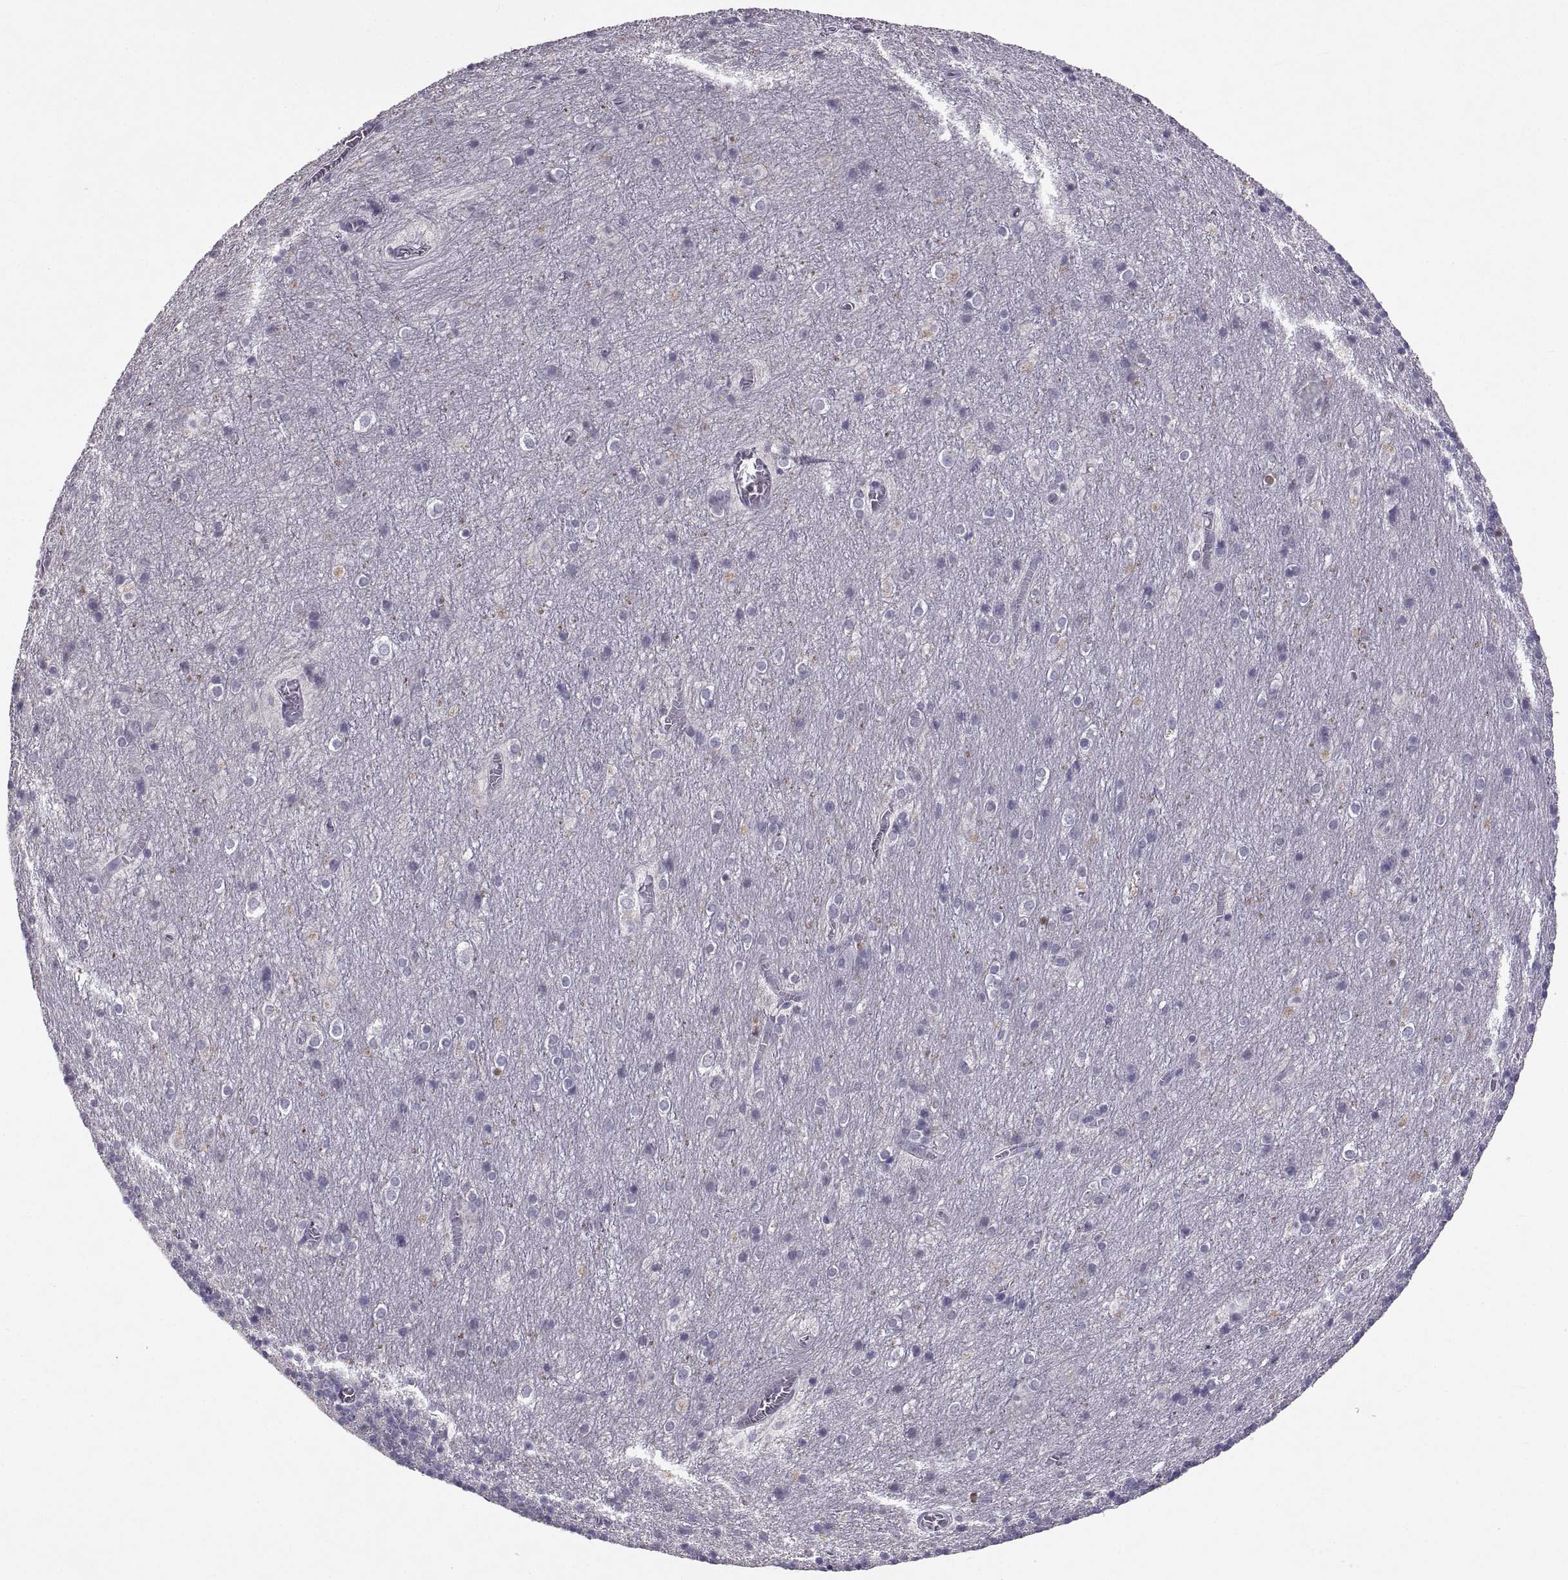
{"staining": {"intensity": "negative", "quantity": "none", "location": "none"}, "tissue": "cerebellum", "cell_type": "Cells in granular layer", "image_type": "normal", "snomed": [{"axis": "morphology", "description": "Normal tissue, NOS"}, {"axis": "topography", "description": "Cerebellum"}], "caption": "A high-resolution photomicrograph shows IHC staining of unremarkable cerebellum, which shows no significant positivity in cells in granular layer.", "gene": "SOX21", "patient": {"sex": "male", "age": 70}}